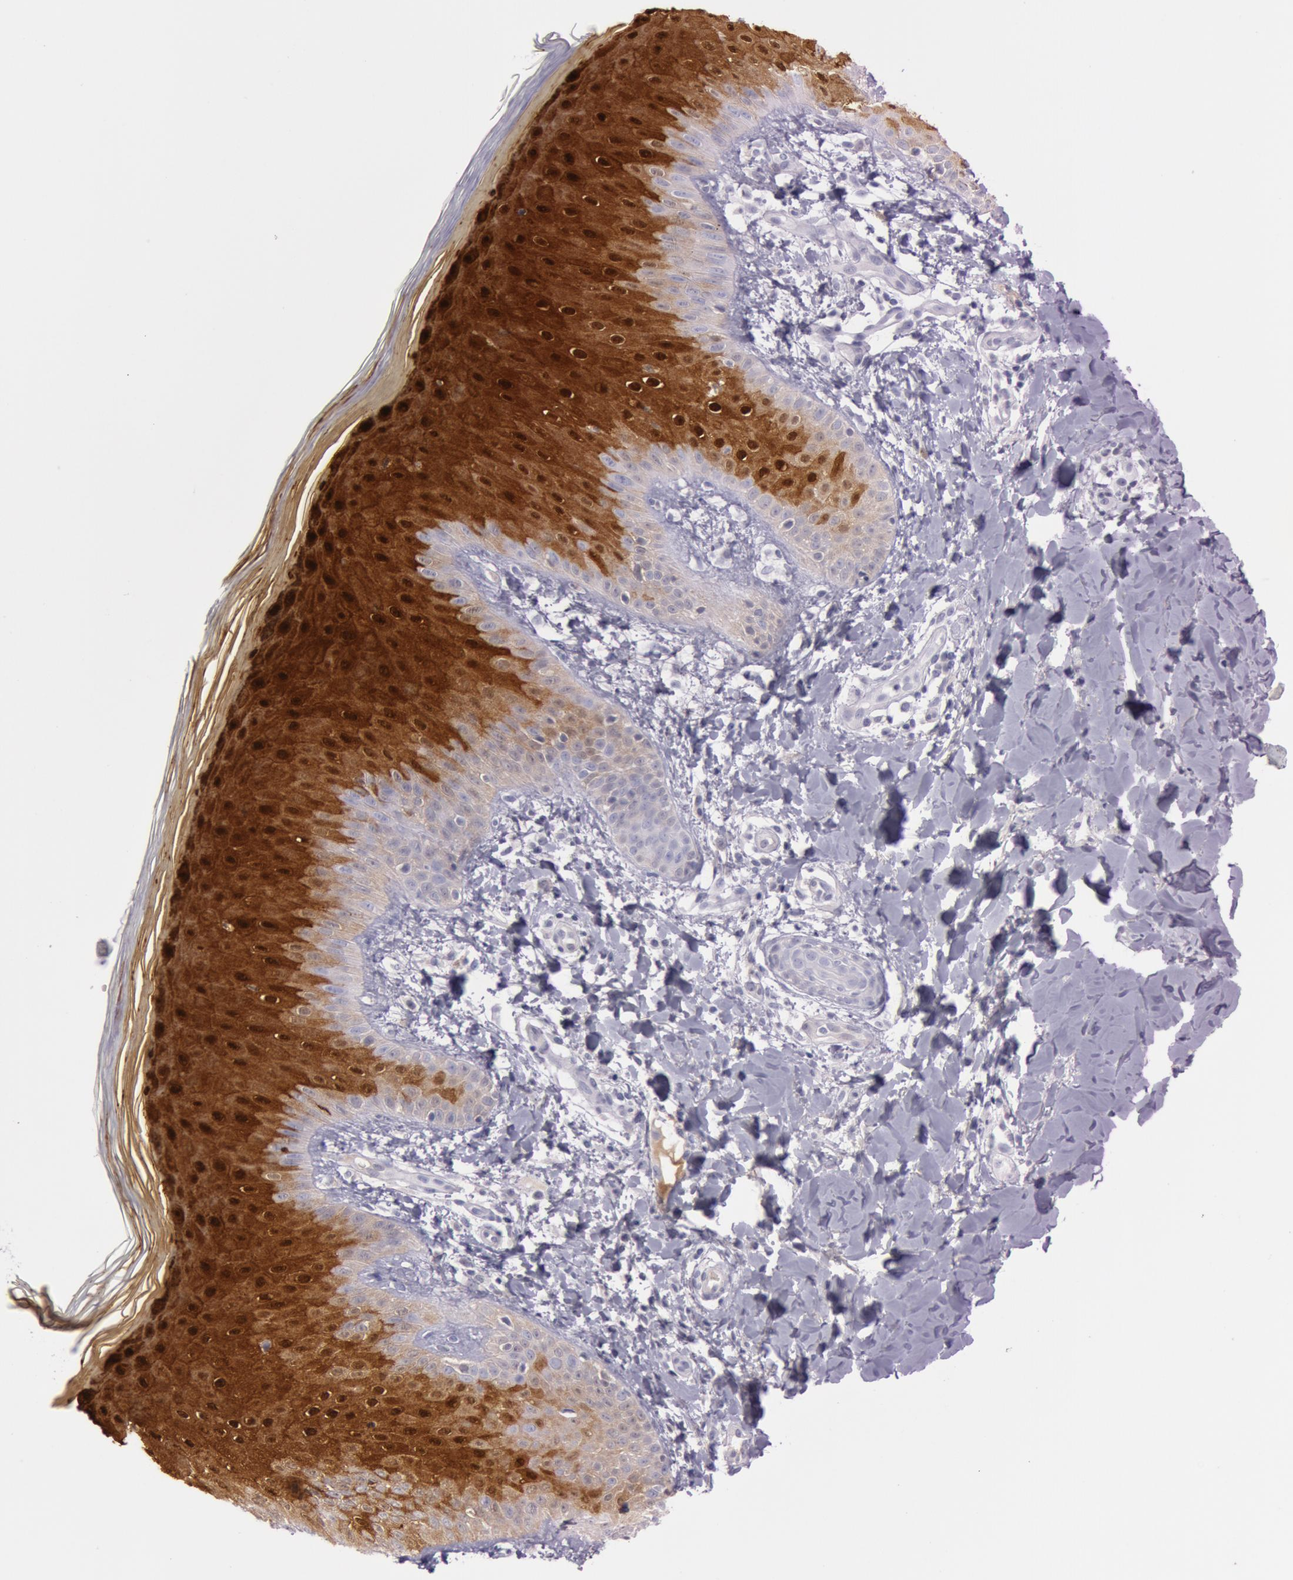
{"staining": {"intensity": "strong", "quantity": ">75%", "location": "cytoplasmic/membranous,nuclear"}, "tissue": "skin", "cell_type": "Epidermal cells", "image_type": "normal", "snomed": [{"axis": "morphology", "description": "Normal tissue, NOS"}, {"axis": "morphology", "description": "Inflammation, NOS"}, {"axis": "topography", "description": "Soft tissue"}, {"axis": "topography", "description": "Anal"}], "caption": "An immunohistochemistry (IHC) micrograph of unremarkable tissue is shown. Protein staining in brown labels strong cytoplasmic/membranous,nuclear positivity in skin within epidermal cells. (Stains: DAB (3,3'-diaminobenzidine) in brown, nuclei in blue, Microscopy: brightfield microscopy at high magnification).", "gene": "S100A7", "patient": {"sex": "female", "age": 15}}